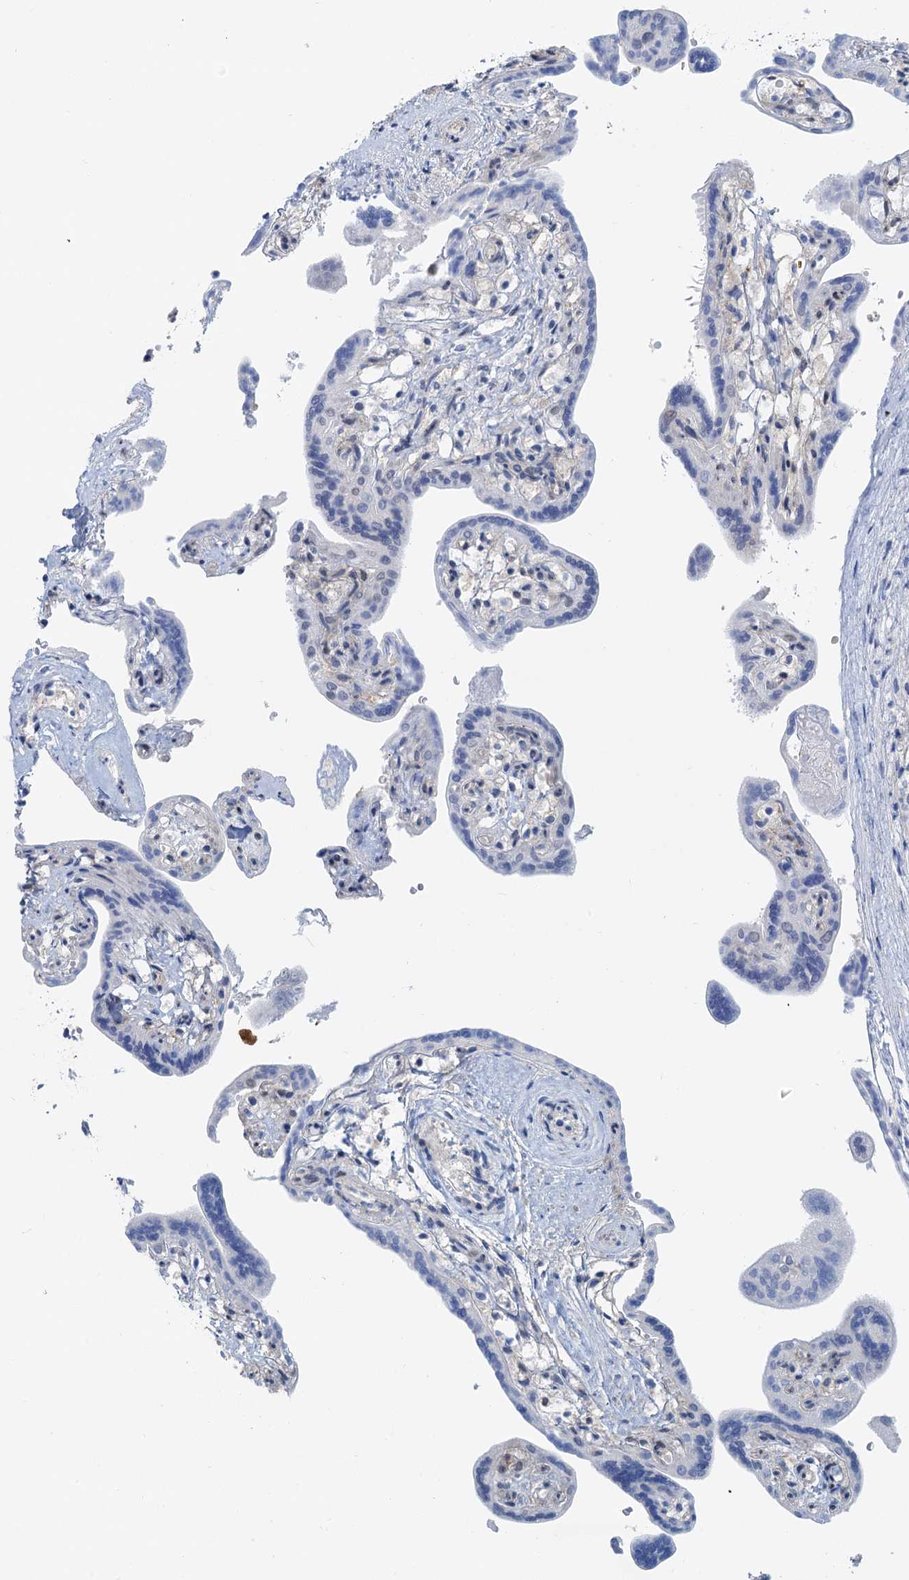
{"staining": {"intensity": "moderate", "quantity": "<25%", "location": "nuclear"}, "tissue": "placenta", "cell_type": "Trophoblastic cells", "image_type": "normal", "snomed": [{"axis": "morphology", "description": "Normal tissue, NOS"}, {"axis": "topography", "description": "Placenta"}], "caption": "DAB (3,3'-diaminobenzidine) immunohistochemical staining of normal placenta reveals moderate nuclear protein expression in approximately <25% of trophoblastic cells.", "gene": "CFDP1", "patient": {"sex": "female", "age": 37}}